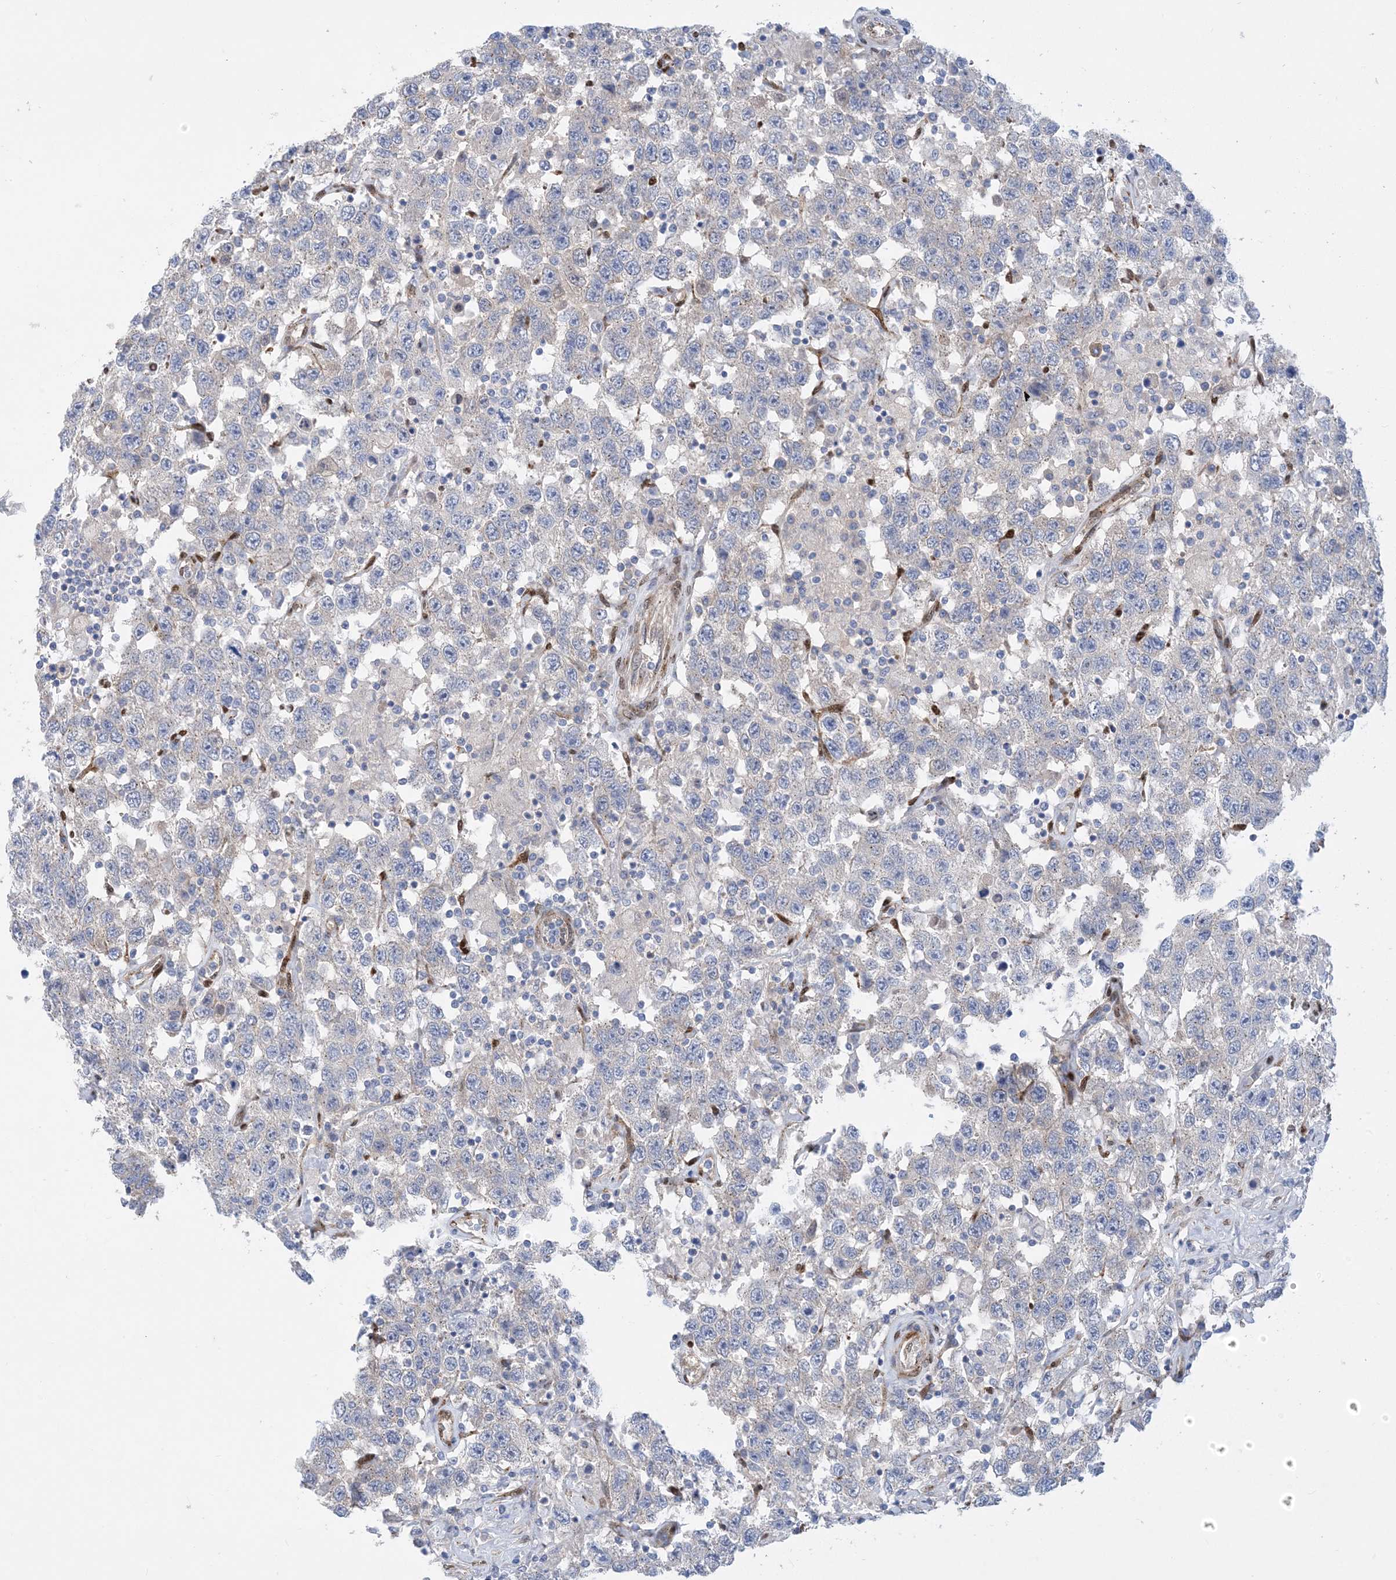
{"staining": {"intensity": "negative", "quantity": "none", "location": "none"}, "tissue": "testis cancer", "cell_type": "Tumor cells", "image_type": "cancer", "snomed": [{"axis": "morphology", "description": "Seminoma, NOS"}, {"axis": "topography", "description": "Testis"}], "caption": "The immunohistochemistry micrograph has no significant expression in tumor cells of testis seminoma tissue.", "gene": "RBMS3", "patient": {"sex": "male", "age": 41}}